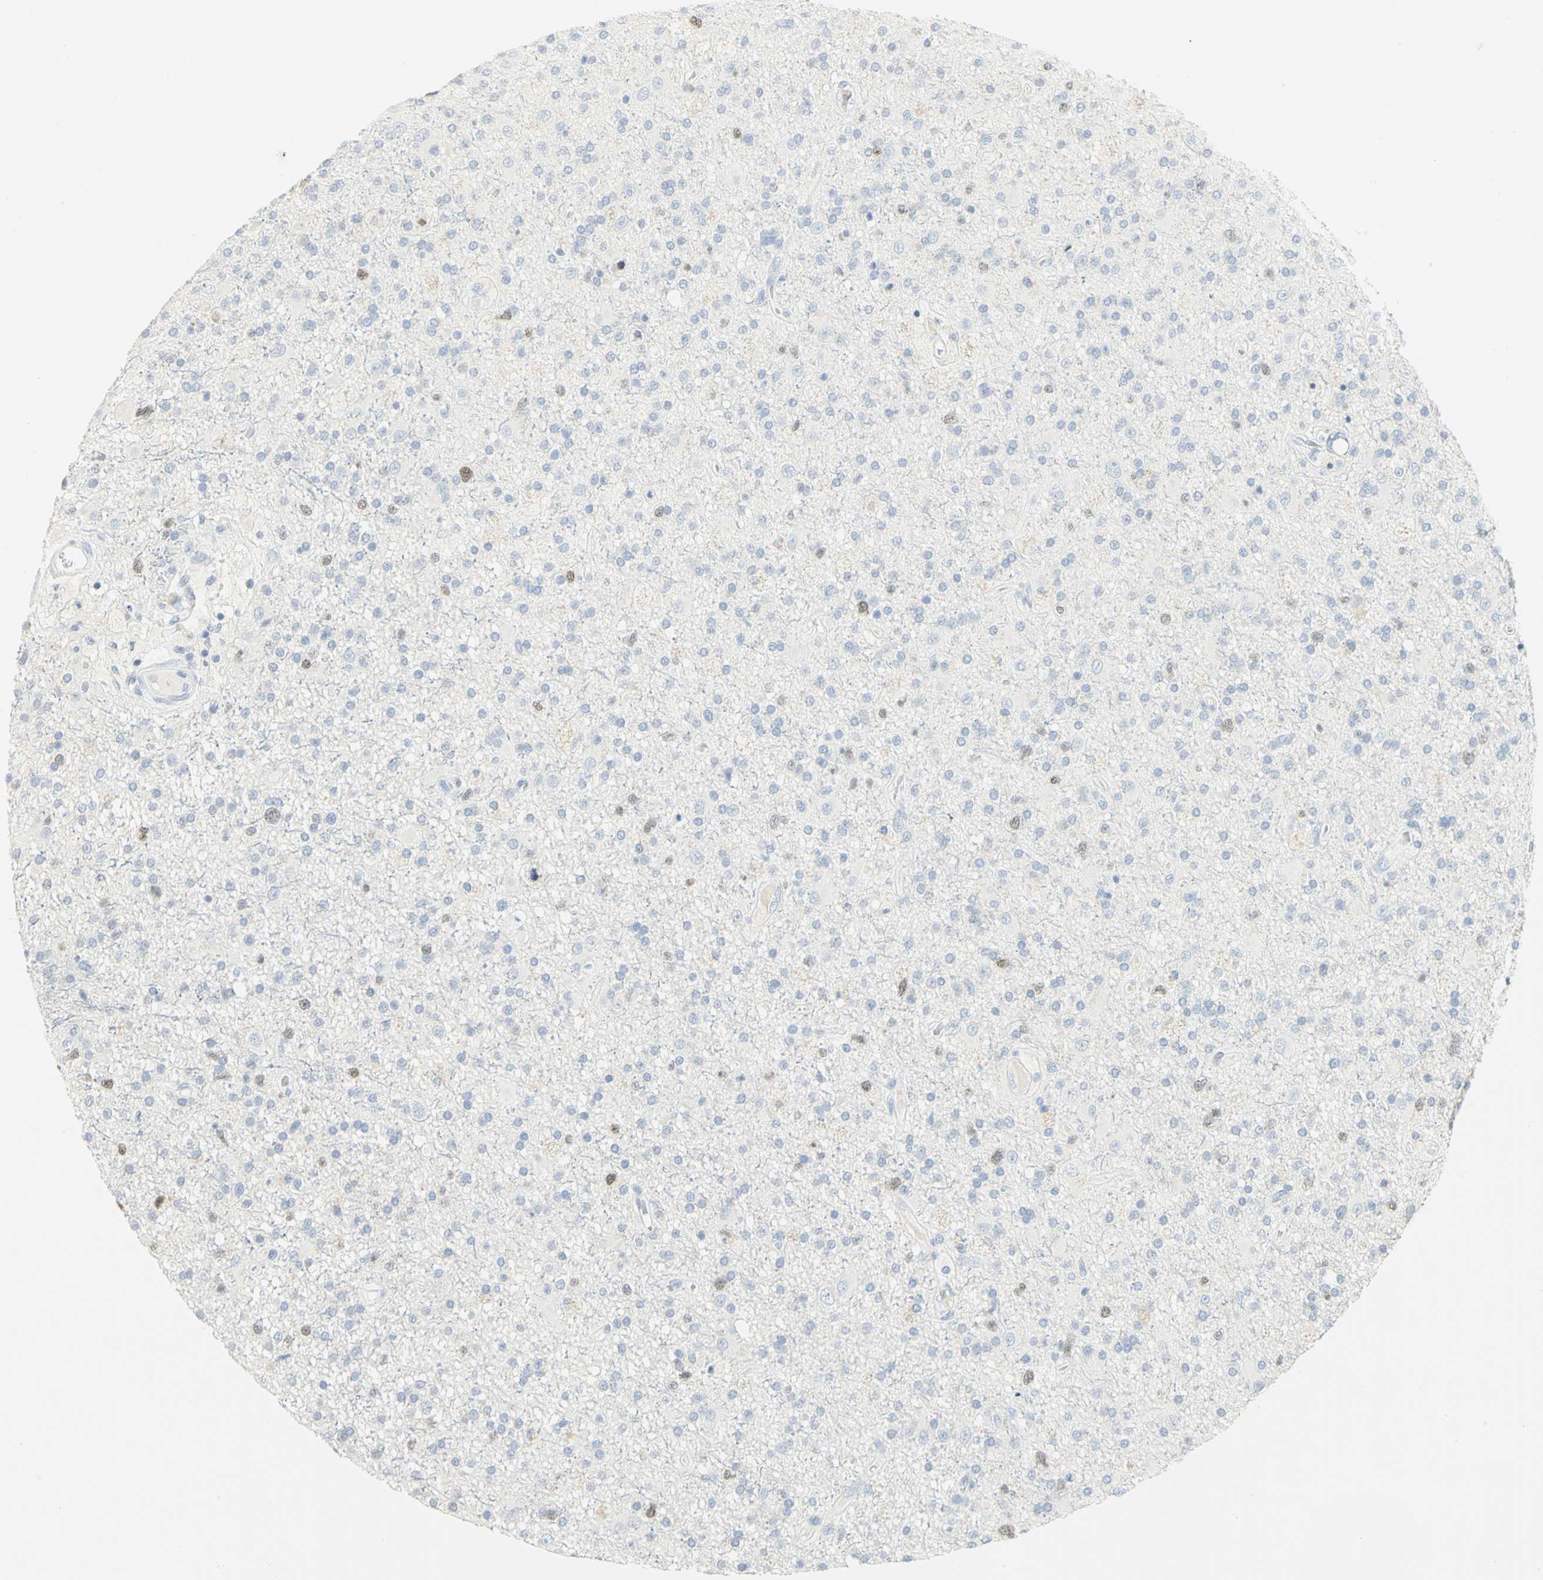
{"staining": {"intensity": "moderate", "quantity": "<25%", "location": "nuclear"}, "tissue": "glioma", "cell_type": "Tumor cells", "image_type": "cancer", "snomed": [{"axis": "morphology", "description": "Glioma, malignant, High grade"}, {"axis": "topography", "description": "Brain"}], "caption": "Human glioma stained with a protein marker demonstrates moderate staining in tumor cells.", "gene": "HELLS", "patient": {"sex": "male", "age": 33}}